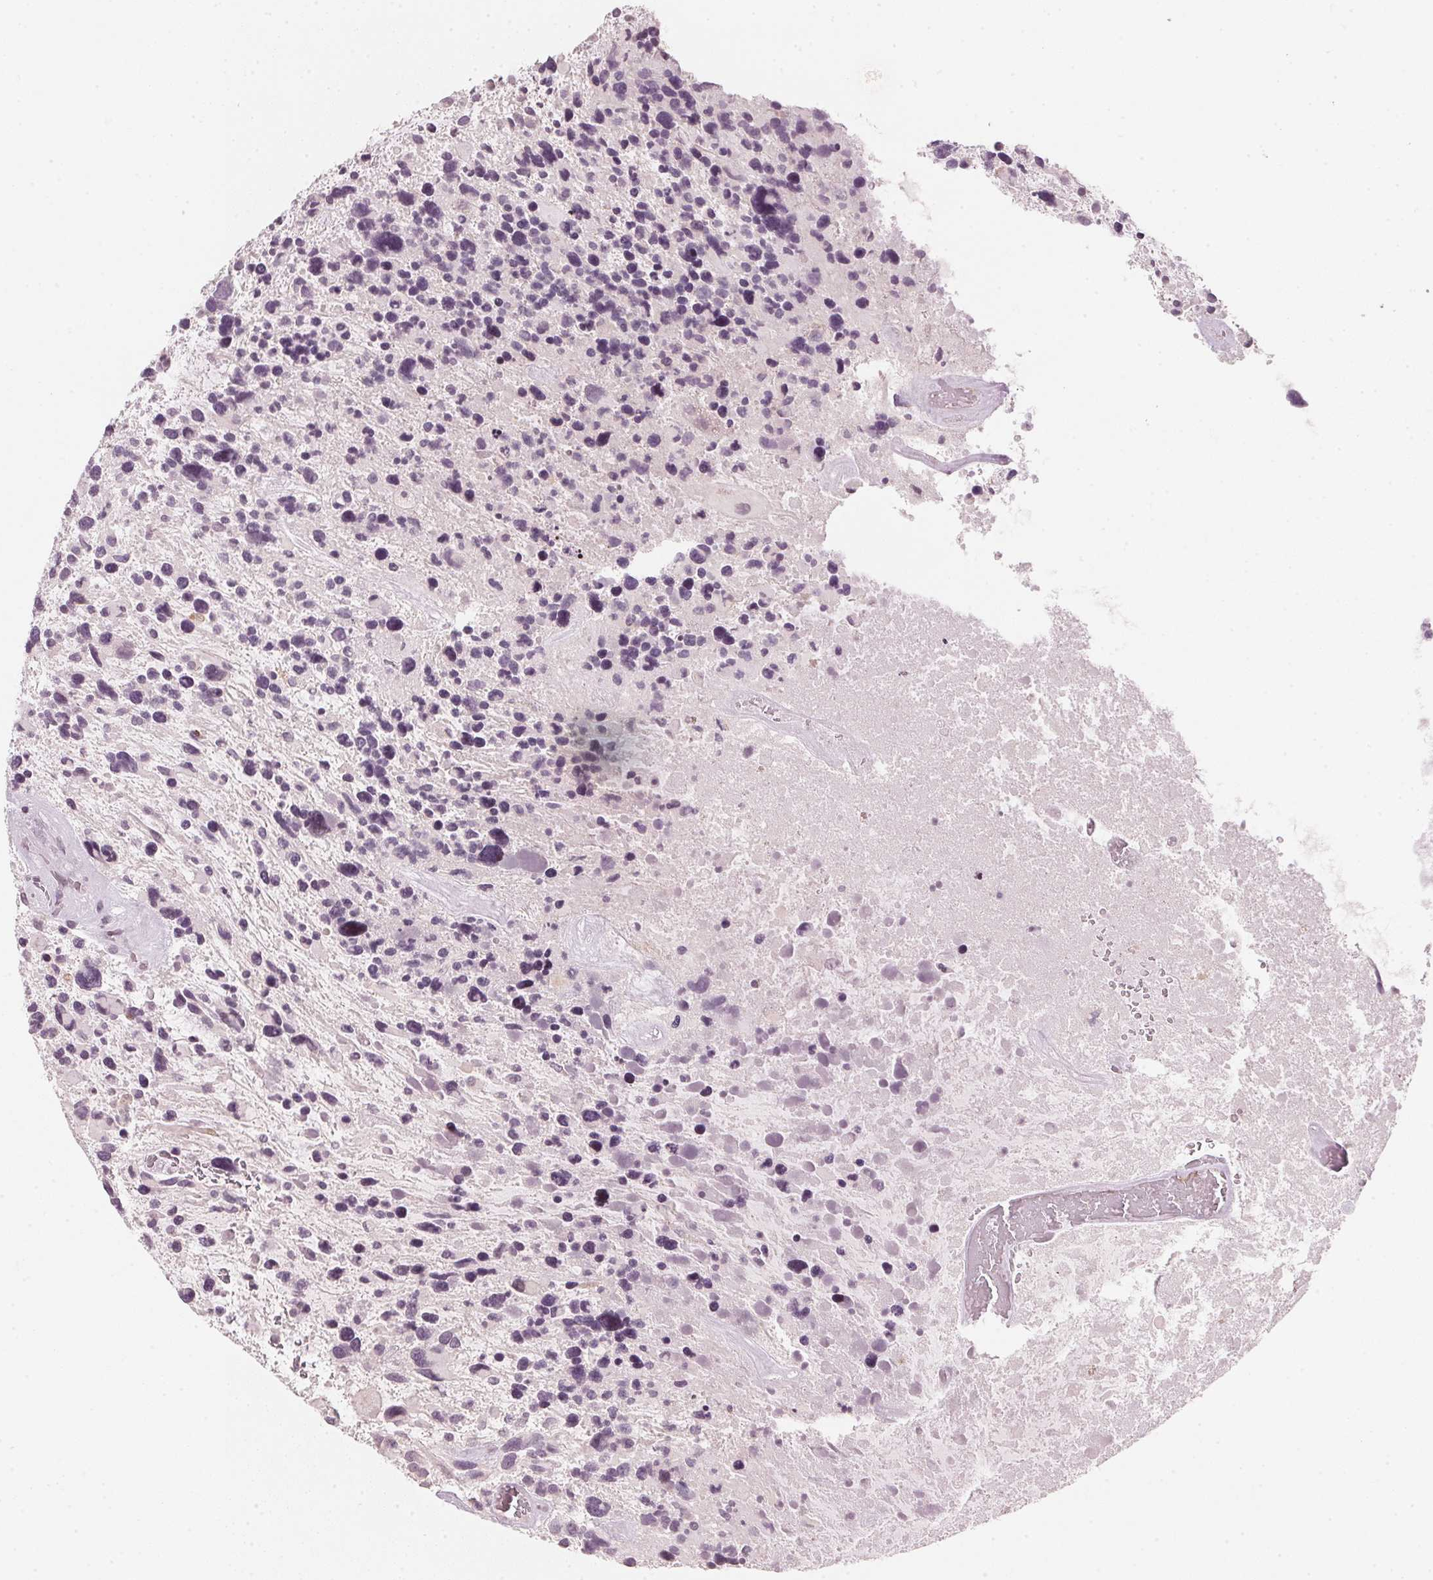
{"staining": {"intensity": "negative", "quantity": "none", "location": "none"}, "tissue": "glioma", "cell_type": "Tumor cells", "image_type": "cancer", "snomed": [{"axis": "morphology", "description": "Glioma, malignant, High grade"}, {"axis": "topography", "description": "Brain"}], "caption": "An IHC histopathology image of glioma is shown. There is no staining in tumor cells of glioma. Brightfield microscopy of immunohistochemistry (IHC) stained with DAB (brown) and hematoxylin (blue), captured at high magnification.", "gene": "SFRP4", "patient": {"sex": "male", "age": 49}}